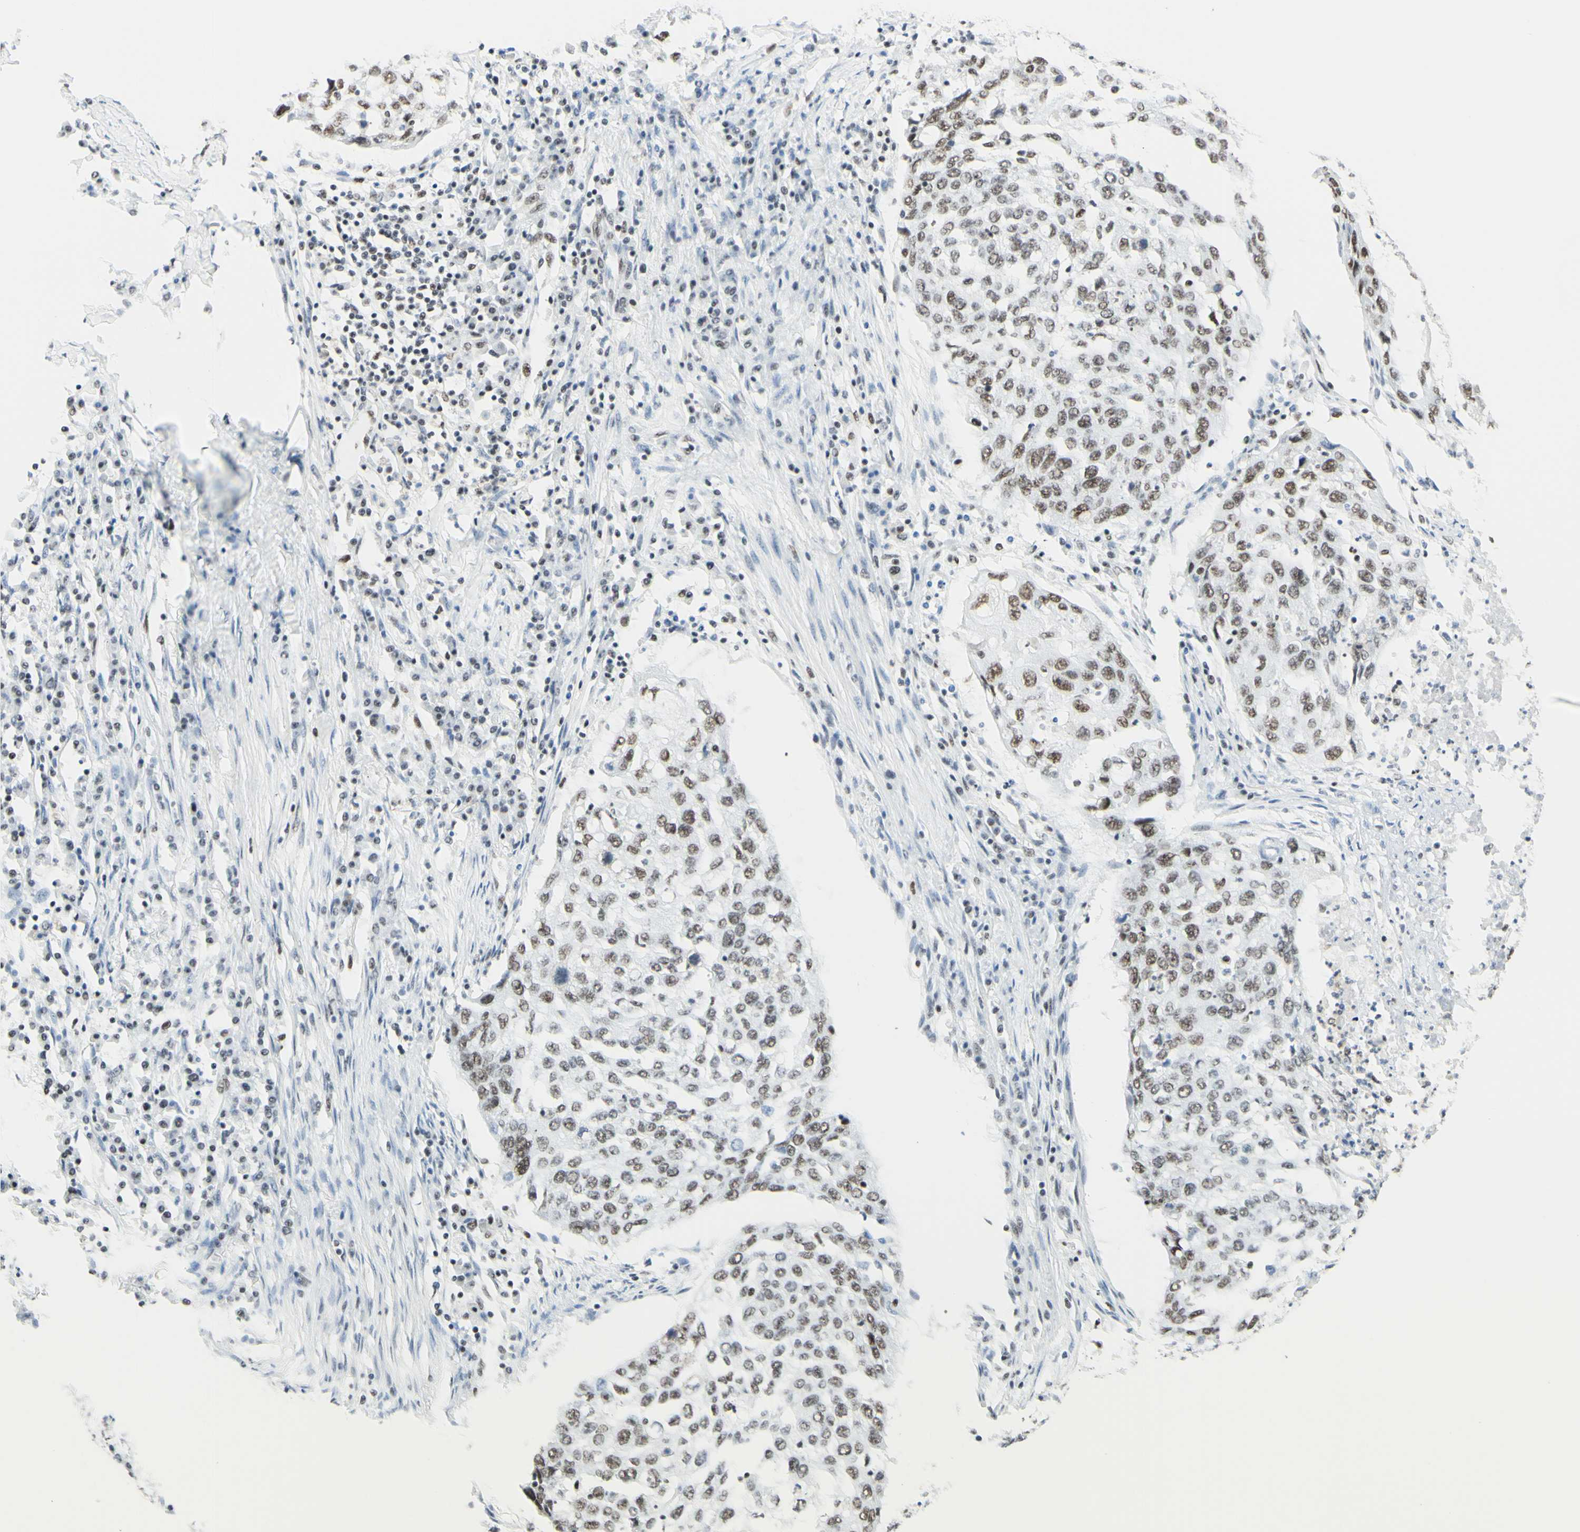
{"staining": {"intensity": "weak", "quantity": "<25%", "location": "nuclear"}, "tissue": "lung cancer", "cell_type": "Tumor cells", "image_type": "cancer", "snomed": [{"axis": "morphology", "description": "Squamous cell carcinoma, NOS"}, {"axis": "topography", "description": "Lung"}], "caption": "Immunohistochemistry image of neoplastic tissue: lung cancer (squamous cell carcinoma) stained with DAB (3,3'-diaminobenzidine) demonstrates no significant protein expression in tumor cells. (Stains: DAB (3,3'-diaminobenzidine) immunohistochemistry with hematoxylin counter stain, Microscopy: brightfield microscopy at high magnification).", "gene": "WTAP", "patient": {"sex": "female", "age": 63}}